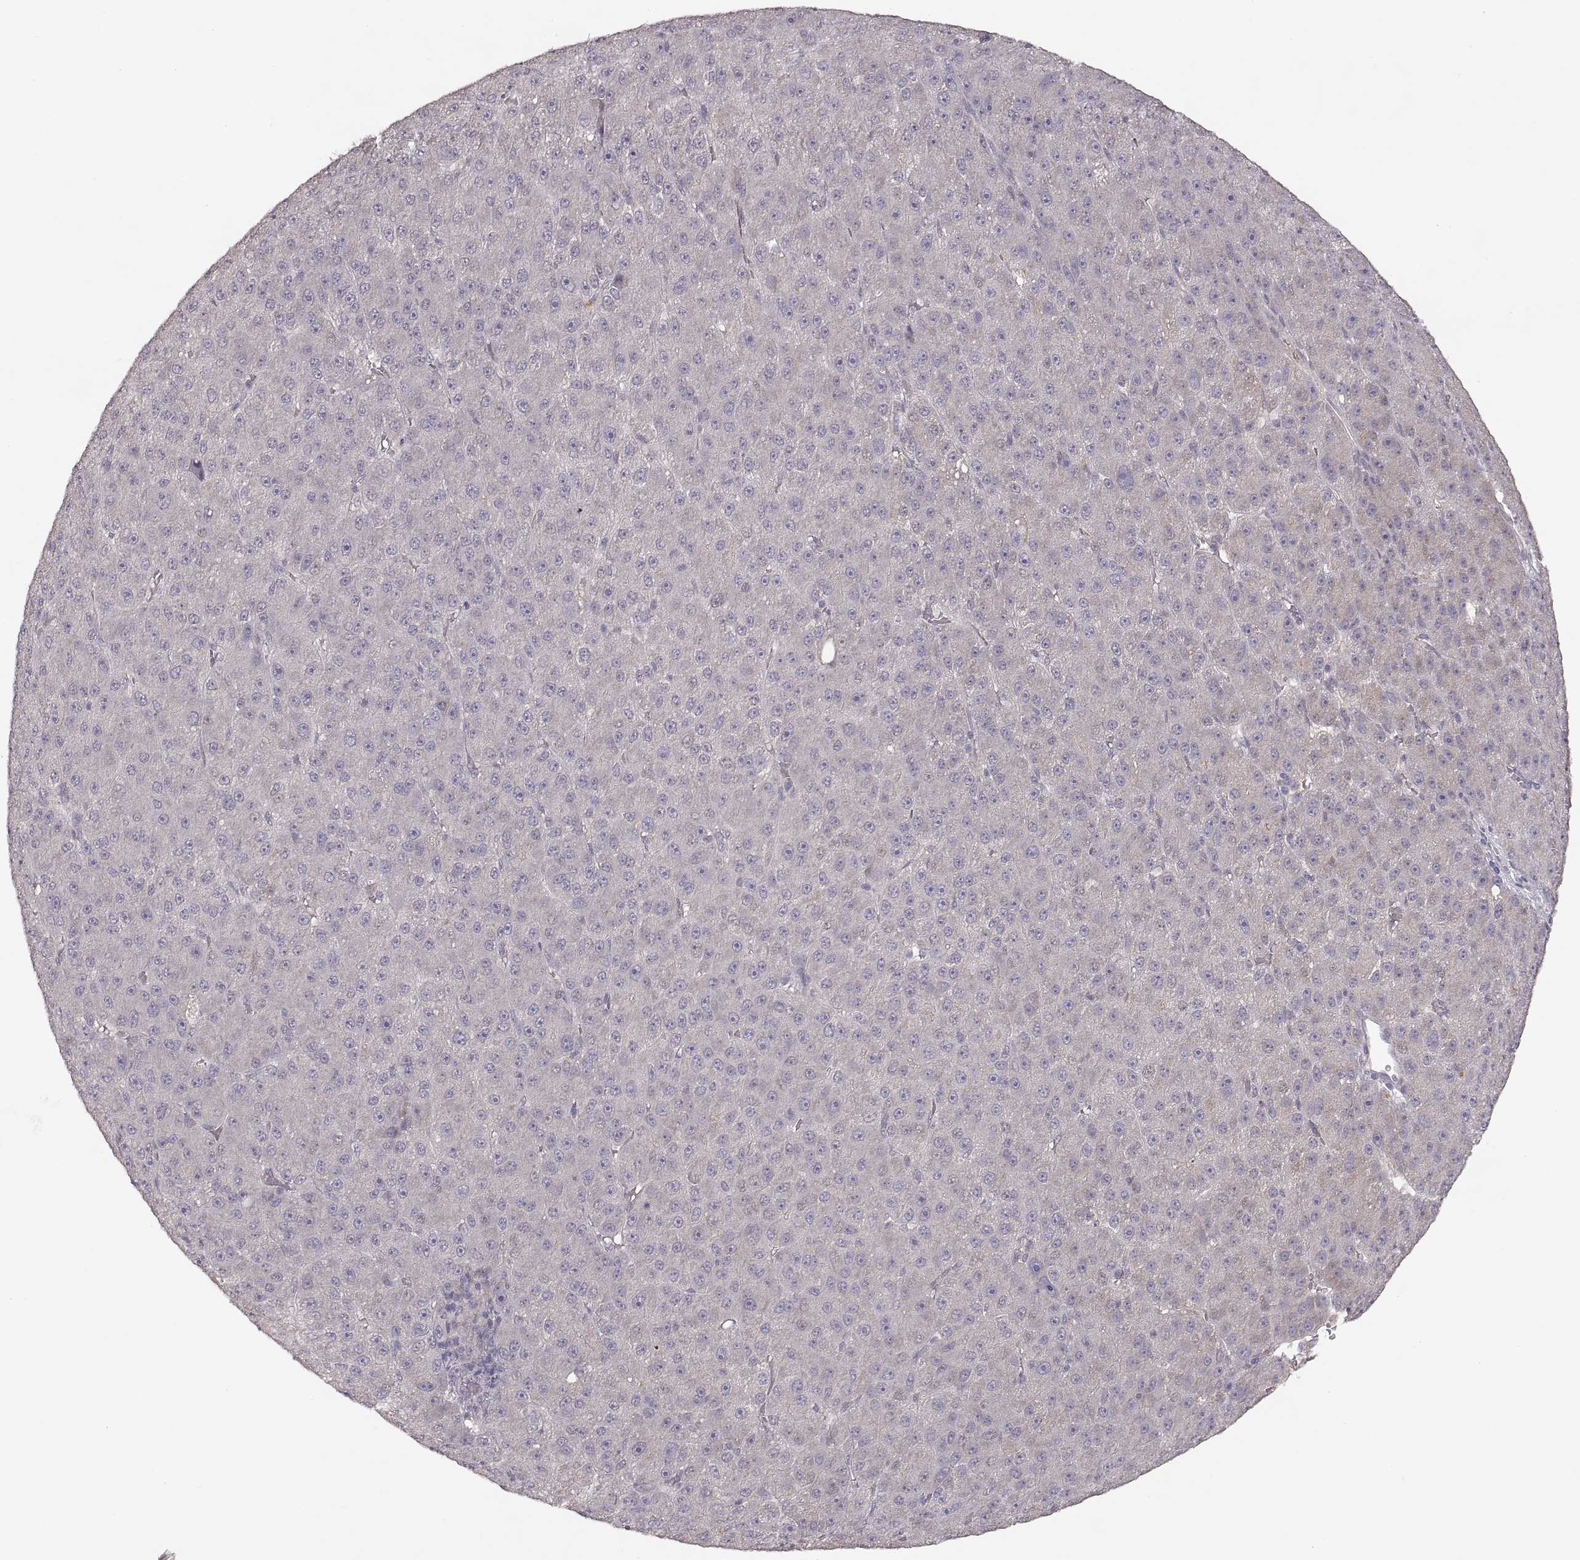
{"staining": {"intensity": "negative", "quantity": "none", "location": "none"}, "tissue": "liver cancer", "cell_type": "Tumor cells", "image_type": "cancer", "snomed": [{"axis": "morphology", "description": "Carcinoma, Hepatocellular, NOS"}, {"axis": "topography", "description": "Liver"}], "caption": "This is an IHC photomicrograph of human hepatocellular carcinoma (liver). There is no staining in tumor cells.", "gene": "LAMC2", "patient": {"sex": "male", "age": 67}}